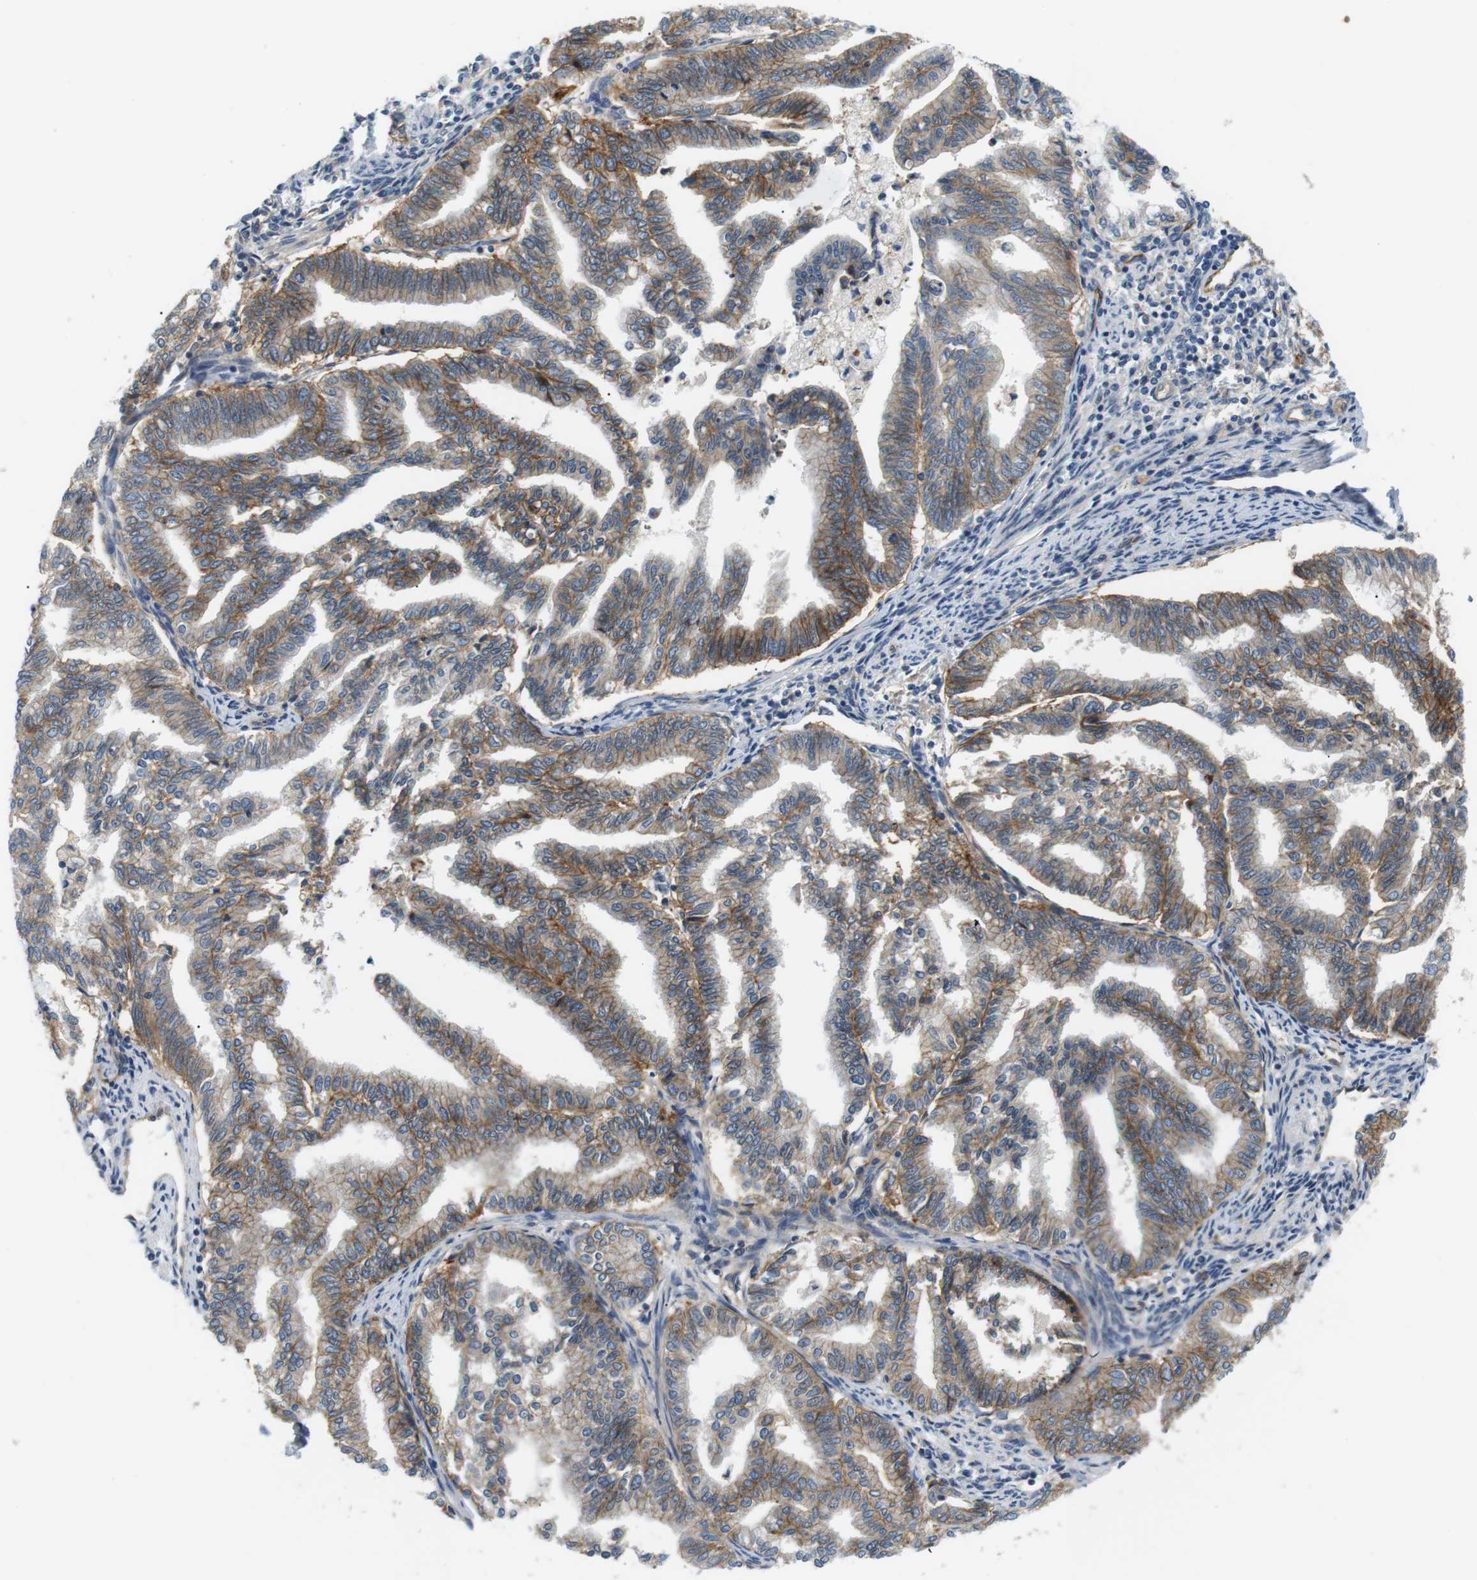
{"staining": {"intensity": "moderate", "quantity": "25%-75%", "location": "cytoplasmic/membranous"}, "tissue": "endometrial cancer", "cell_type": "Tumor cells", "image_type": "cancer", "snomed": [{"axis": "morphology", "description": "Adenocarcinoma, NOS"}, {"axis": "topography", "description": "Endometrium"}], "caption": "This is a micrograph of immunohistochemistry staining of endometrial cancer (adenocarcinoma), which shows moderate expression in the cytoplasmic/membranous of tumor cells.", "gene": "SLC30A1", "patient": {"sex": "female", "age": 79}}